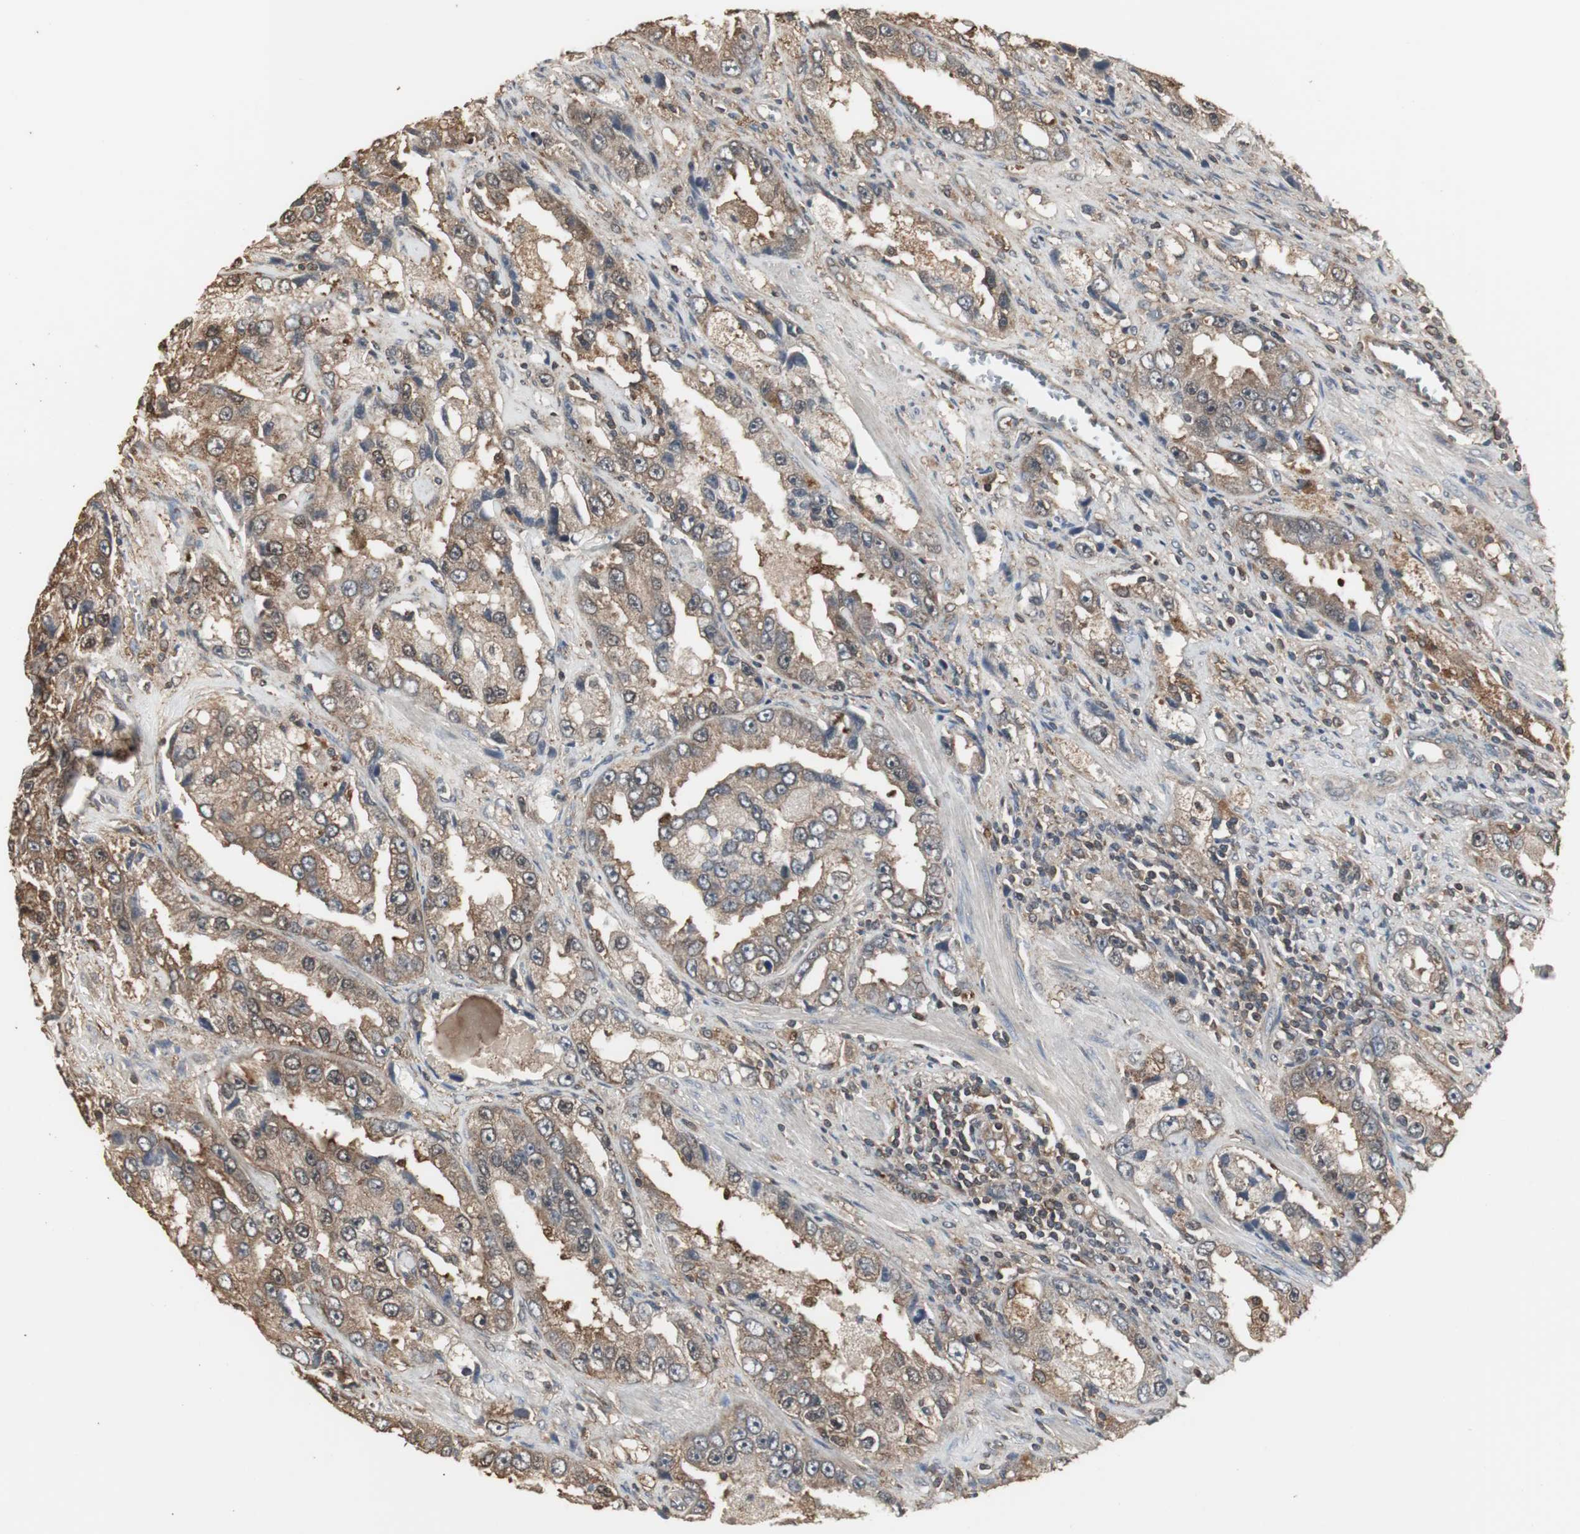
{"staining": {"intensity": "moderate", "quantity": ">75%", "location": "cytoplasmic/membranous"}, "tissue": "prostate cancer", "cell_type": "Tumor cells", "image_type": "cancer", "snomed": [{"axis": "morphology", "description": "Adenocarcinoma, High grade"}, {"axis": "topography", "description": "Prostate"}], "caption": "Protein staining of adenocarcinoma (high-grade) (prostate) tissue reveals moderate cytoplasmic/membranous staining in about >75% of tumor cells.", "gene": "HPRT1", "patient": {"sex": "male", "age": 63}}